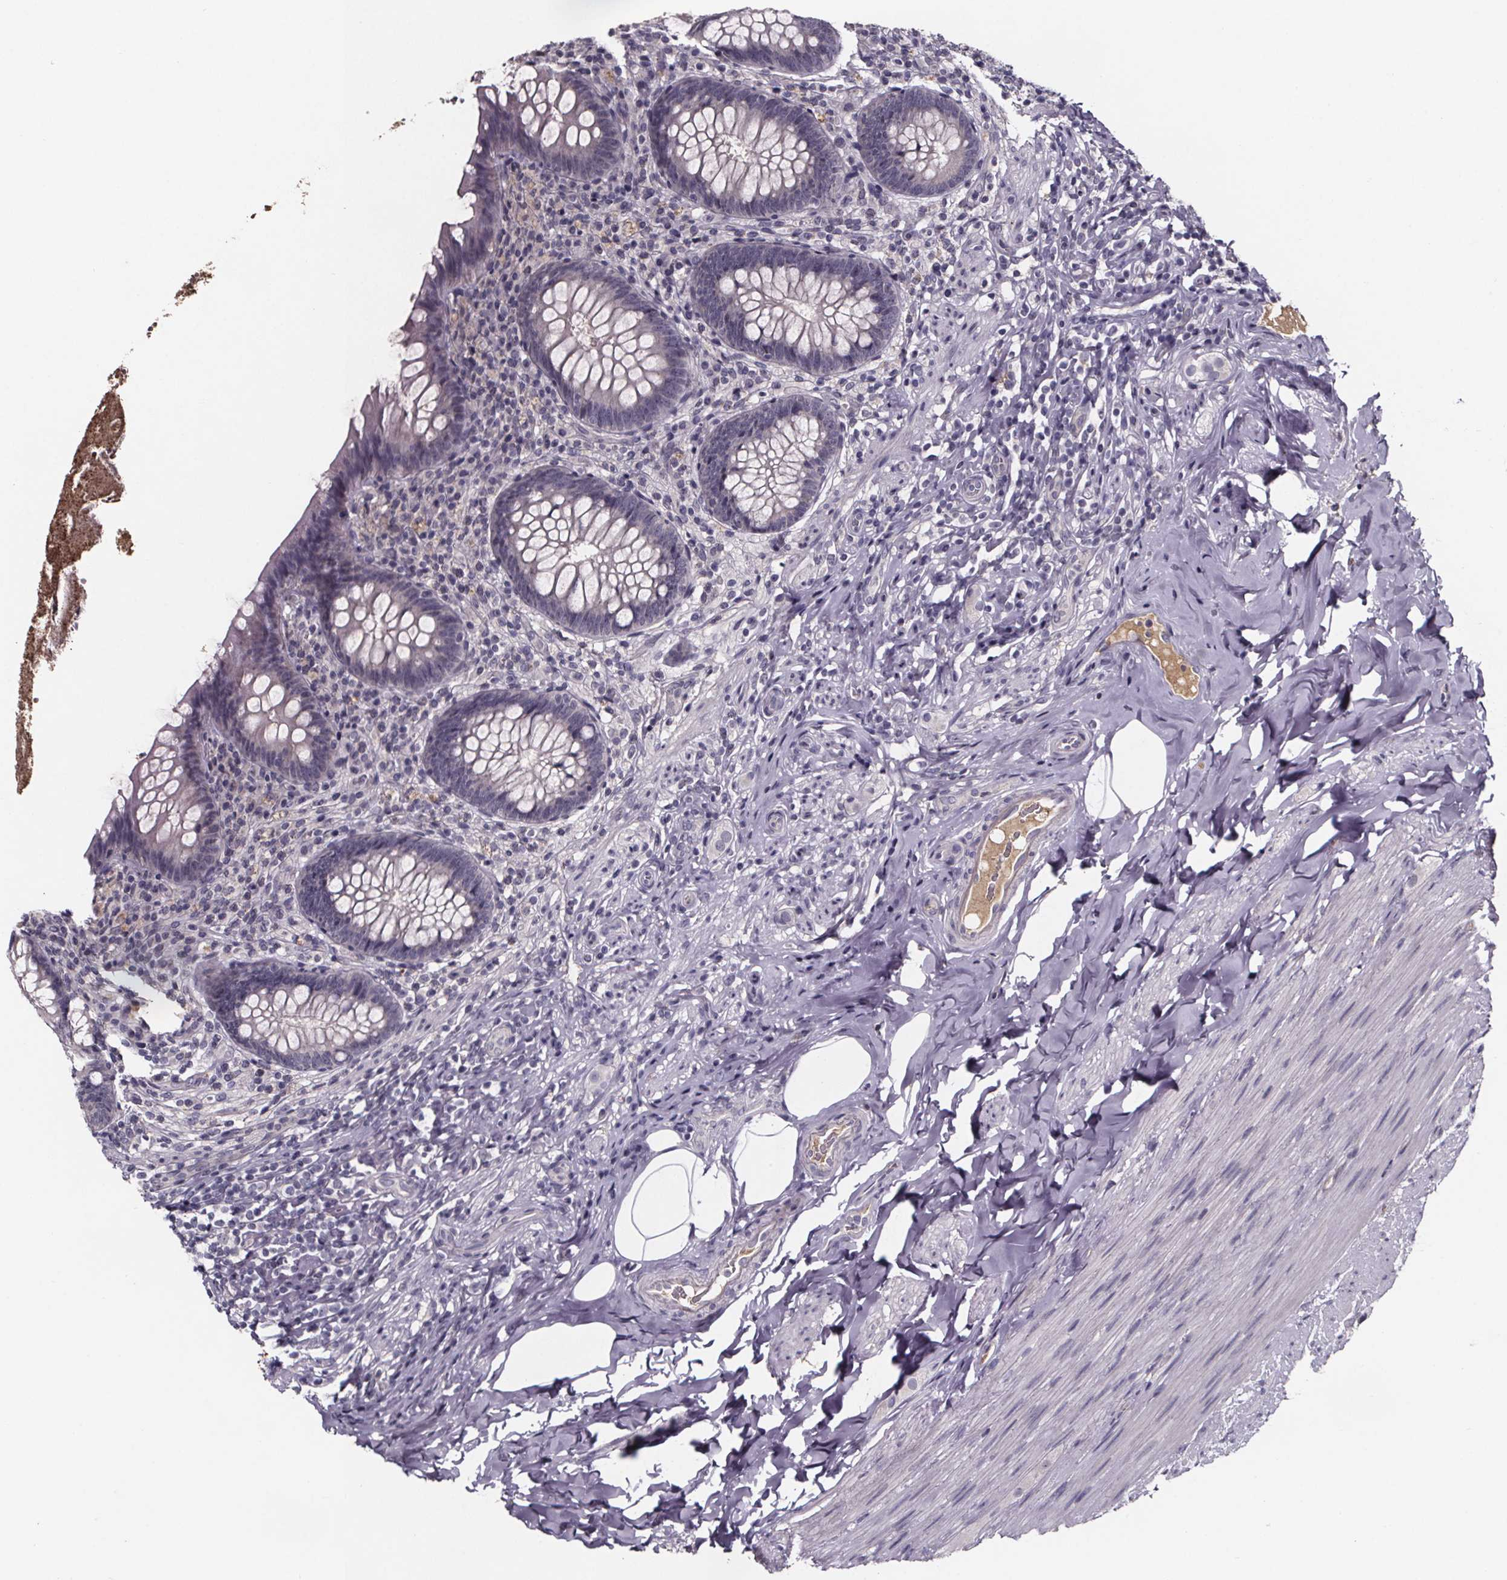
{"staining": {"intensity": "negative", "quantity": "none", "location": "none"}, "tissue": "appendix", "cell_type": "Glandular cells", "image_type": "normal", "snomed": [{"axis": "morphology", "description": "Normal tissue, NOS"}, {"axis": "topography", "description": "Appendix"}], "caption": "Immunohistochemistry of benign human appendix reveals no expression in glandular cells.", "gene": "NPHP4", "patient": {"sex": "male", "age": 47}}